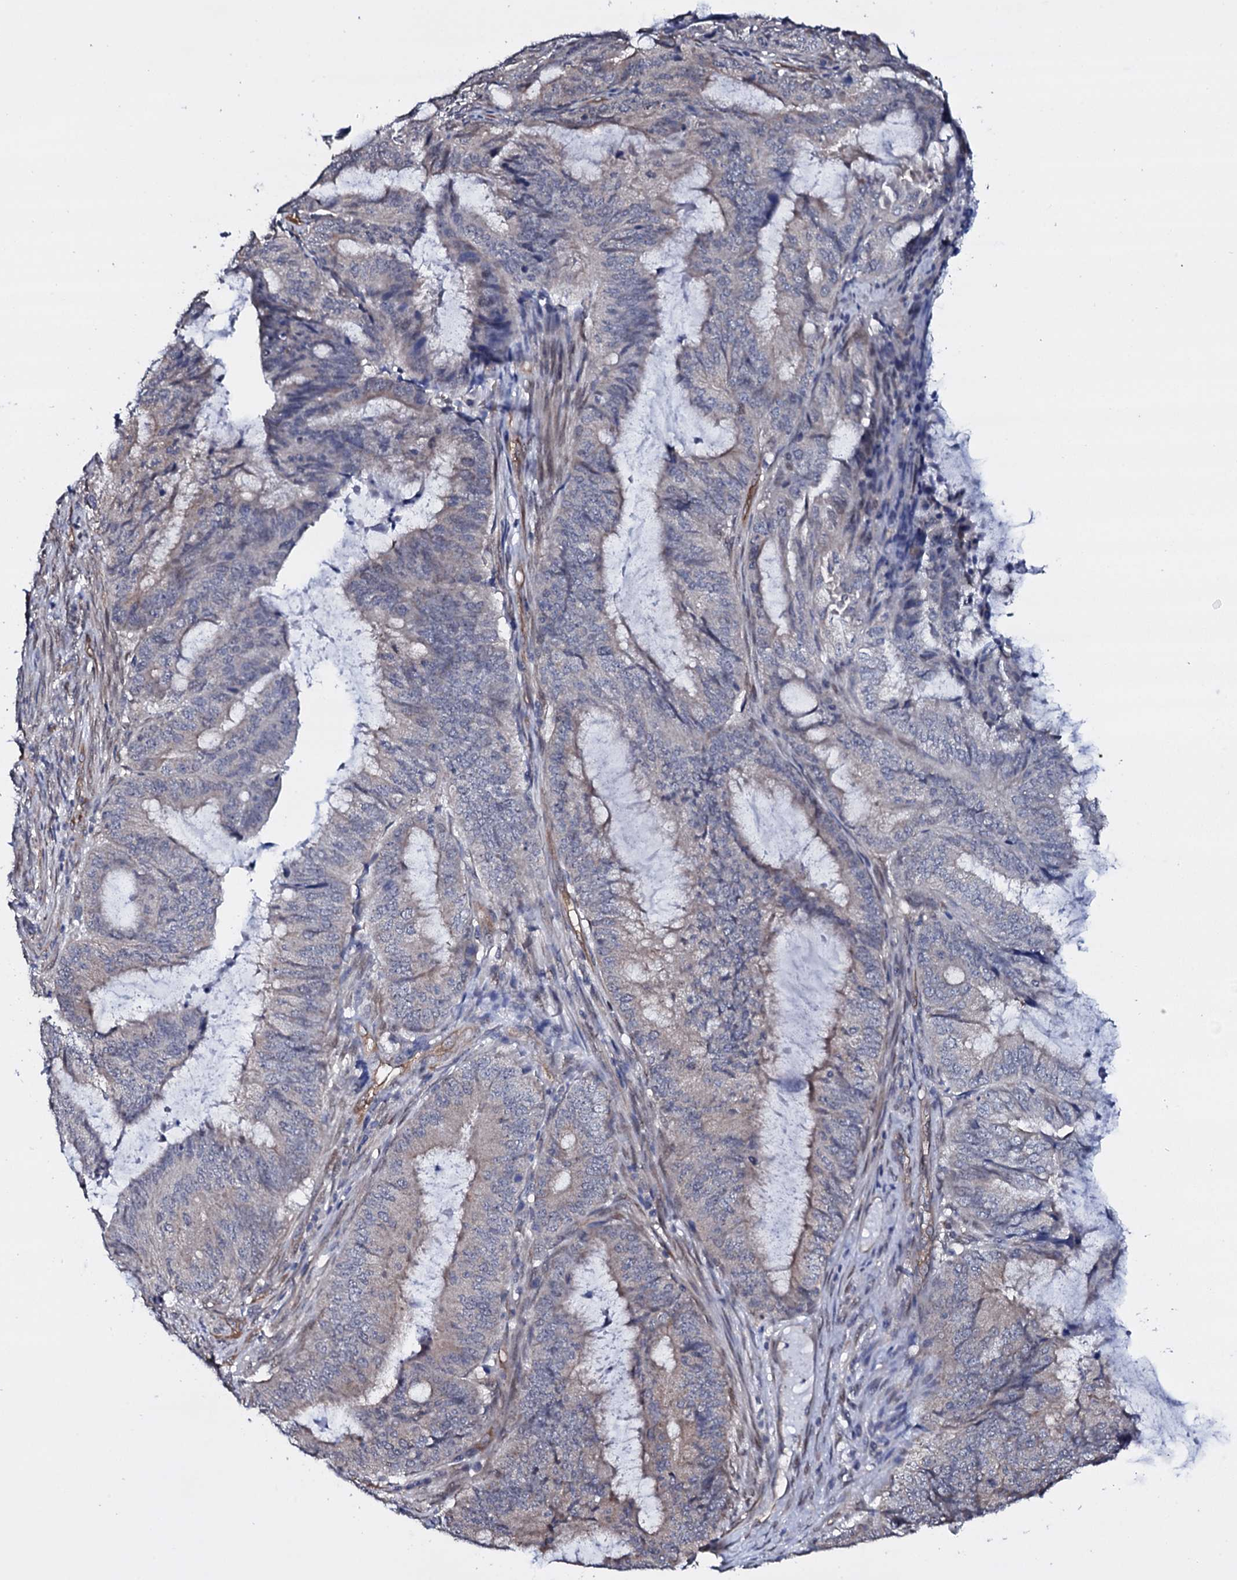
{"staining": {"intensity": "negative", "quantity": "none", "location": "none"}, "tissue": "endometrial cancer", "cell_type": "Tumor cells", "image_type": "cancer", "snomed": [{"axis": "morphology", "description": "Adenocarcinoma, NOS"}, {"axis": "topography", "description": "Endometrium"}], "caption": "High magnification brightfield microscopy of endometrial cancer stained with DAB (3,3'-diaminobenzidine) (brown) and counterstained with hematoxylin (blue): tumor cells show no significant staining. (DAB (3,3'-diaminobenzidine) immunohistochemistry (IHC) visualized using brightfield microscopy, high magnification).", "gene": "GAREM1", "patient": {"sex": "female", "age": 51}}